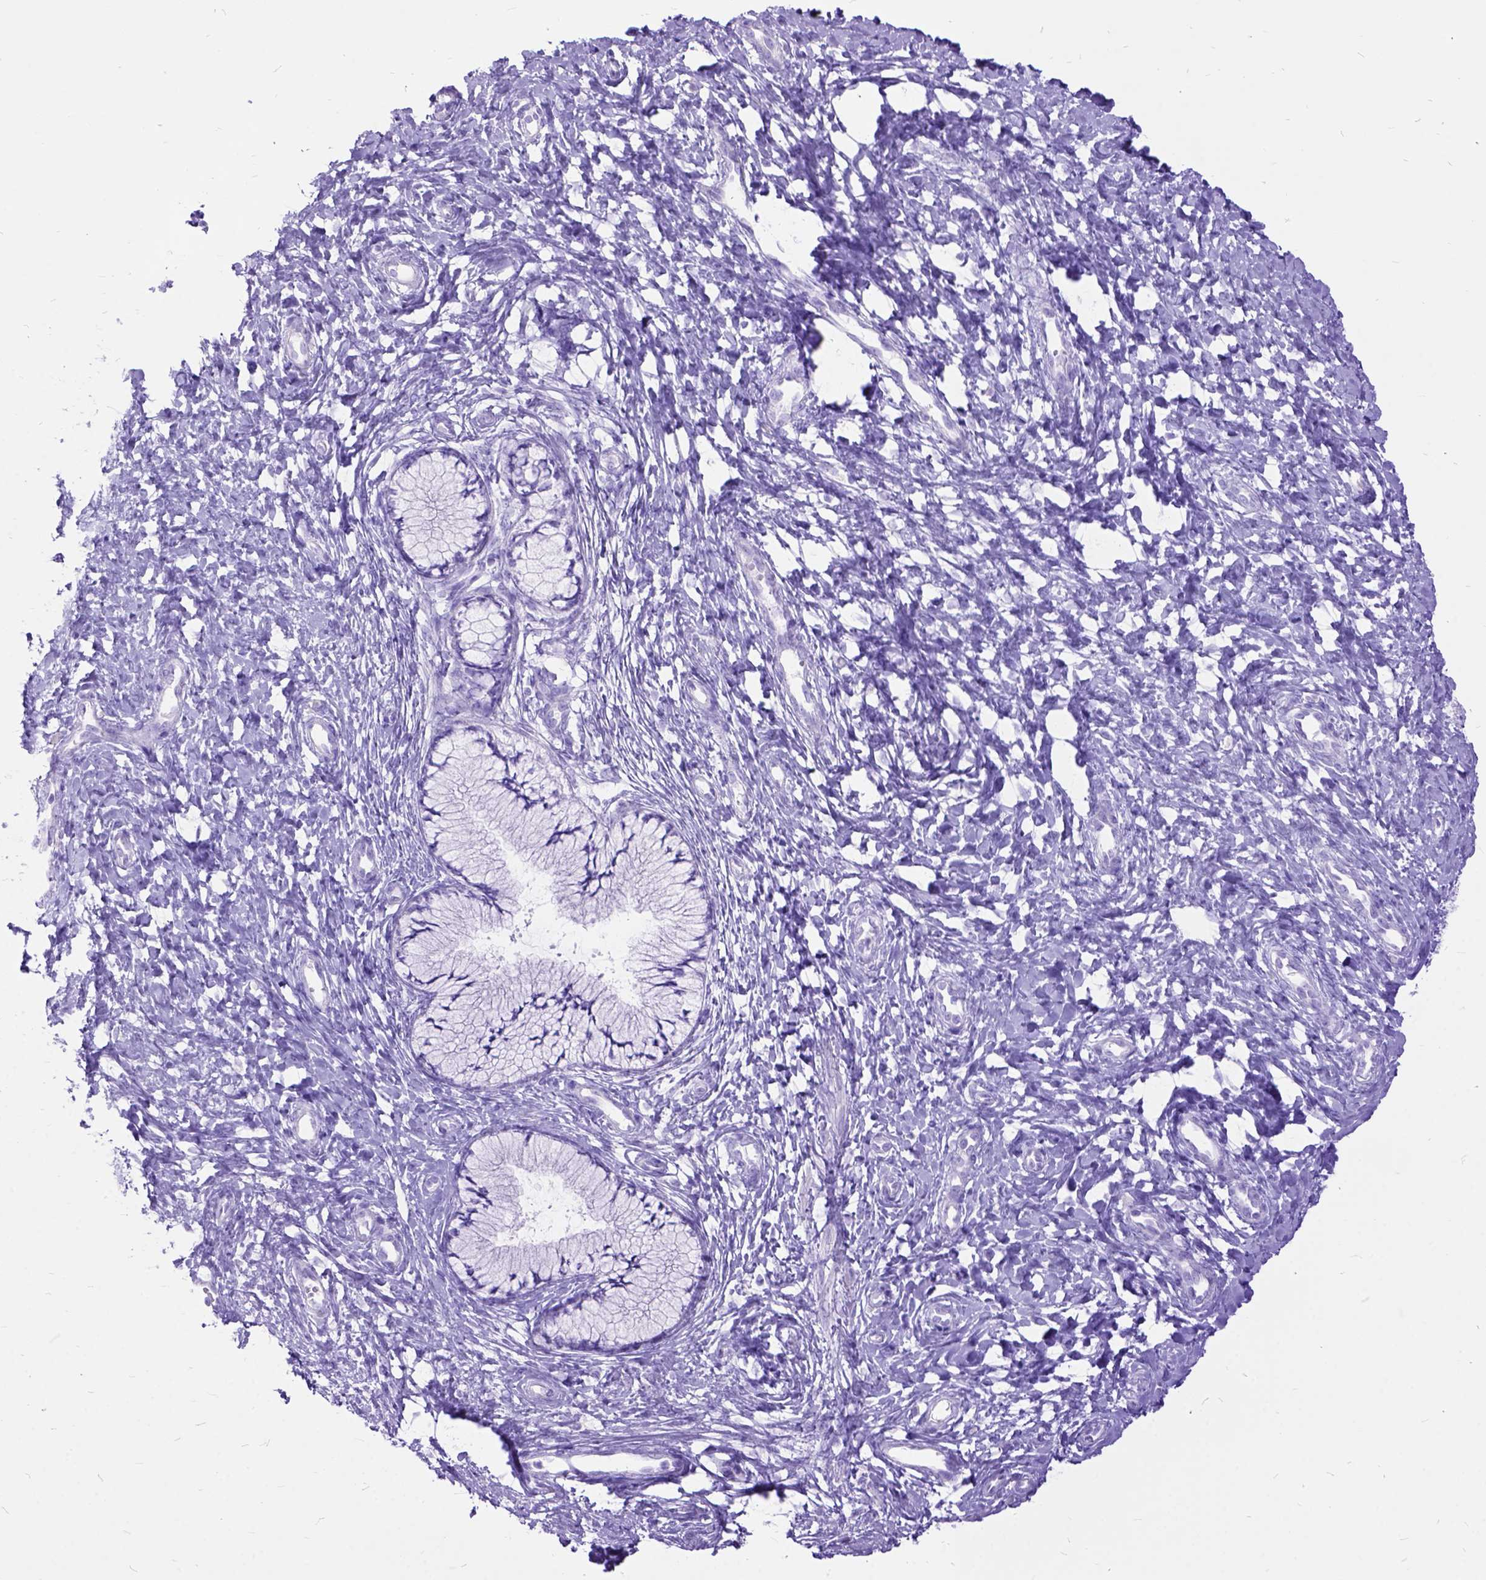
{"staining": {"intensity": "negative", "quantity": "none", "location": "none"}, "tissue": "cervix", "cell_type": "Glandular cells", "image_type": "normal", "snomed": [{"axis": "morphology", "description": "Normal tissue, NOS"}, {"axis": "topography", "description": "Cervix"}], "caption": "IHC micrograph of normal cervix stained for a protein (brown), which shows no positivity in glandular cells. (Brightfield microscopy of DAB IHC at high magnification).", "gene": "DNAH2", "patient": {"sex": "female", "age": 37}}